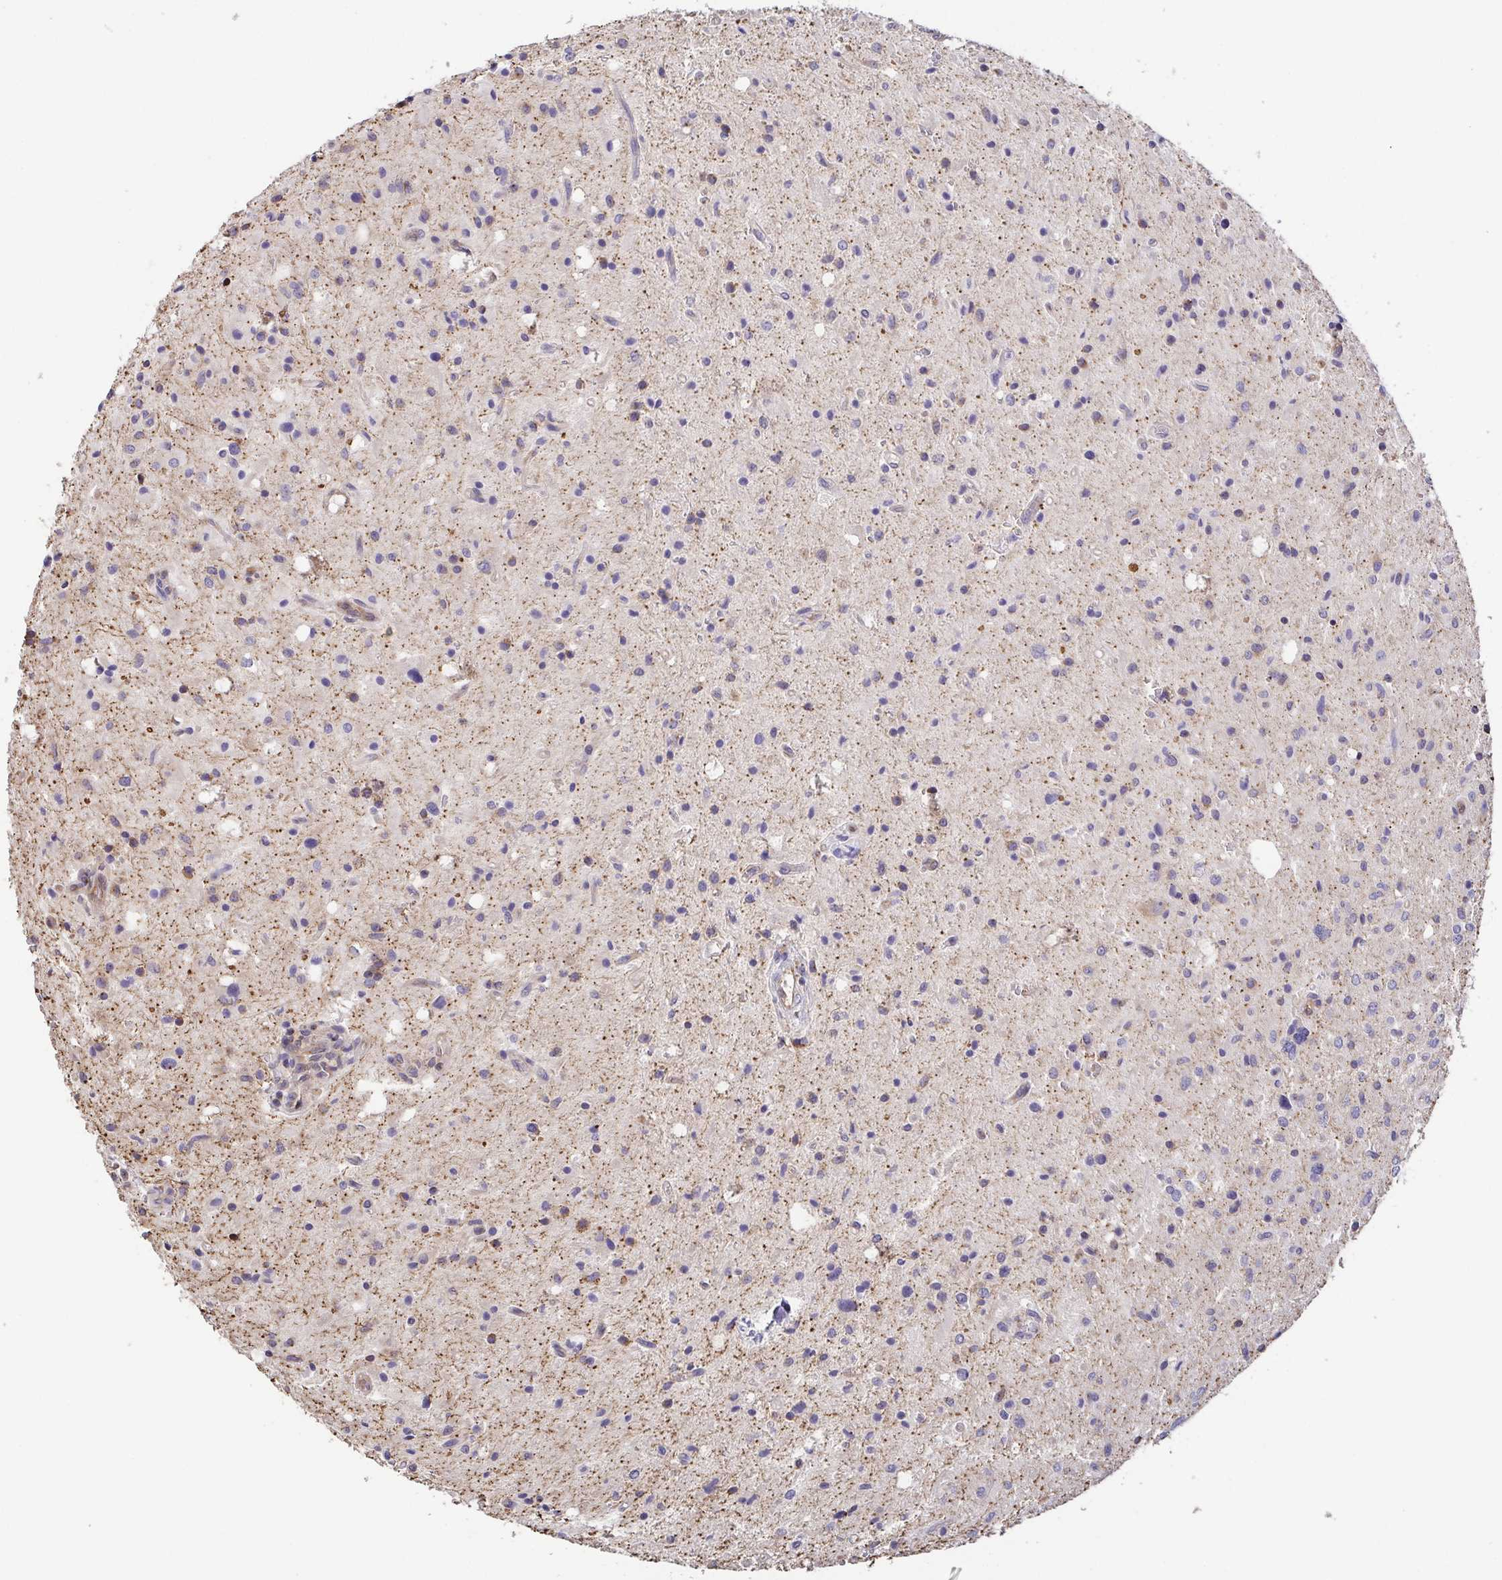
{"staining": {"intensity": "negative", "quantity": "none", "location": "none"}, "tissue": "glioma", "cell_type": "Tumor cells", "image_type": "cancer", "snomed": [{"axis": "morphology", "description": "Glioma, malignant, Low grade"}, {"axis": "topography", "description": "Brain"}], "caption": "Photomicrograph shows no protein staining in tumor cells of glioma tissue.", "gene": "EIF3D", "patient": {"sex": "female", "age": 58}}